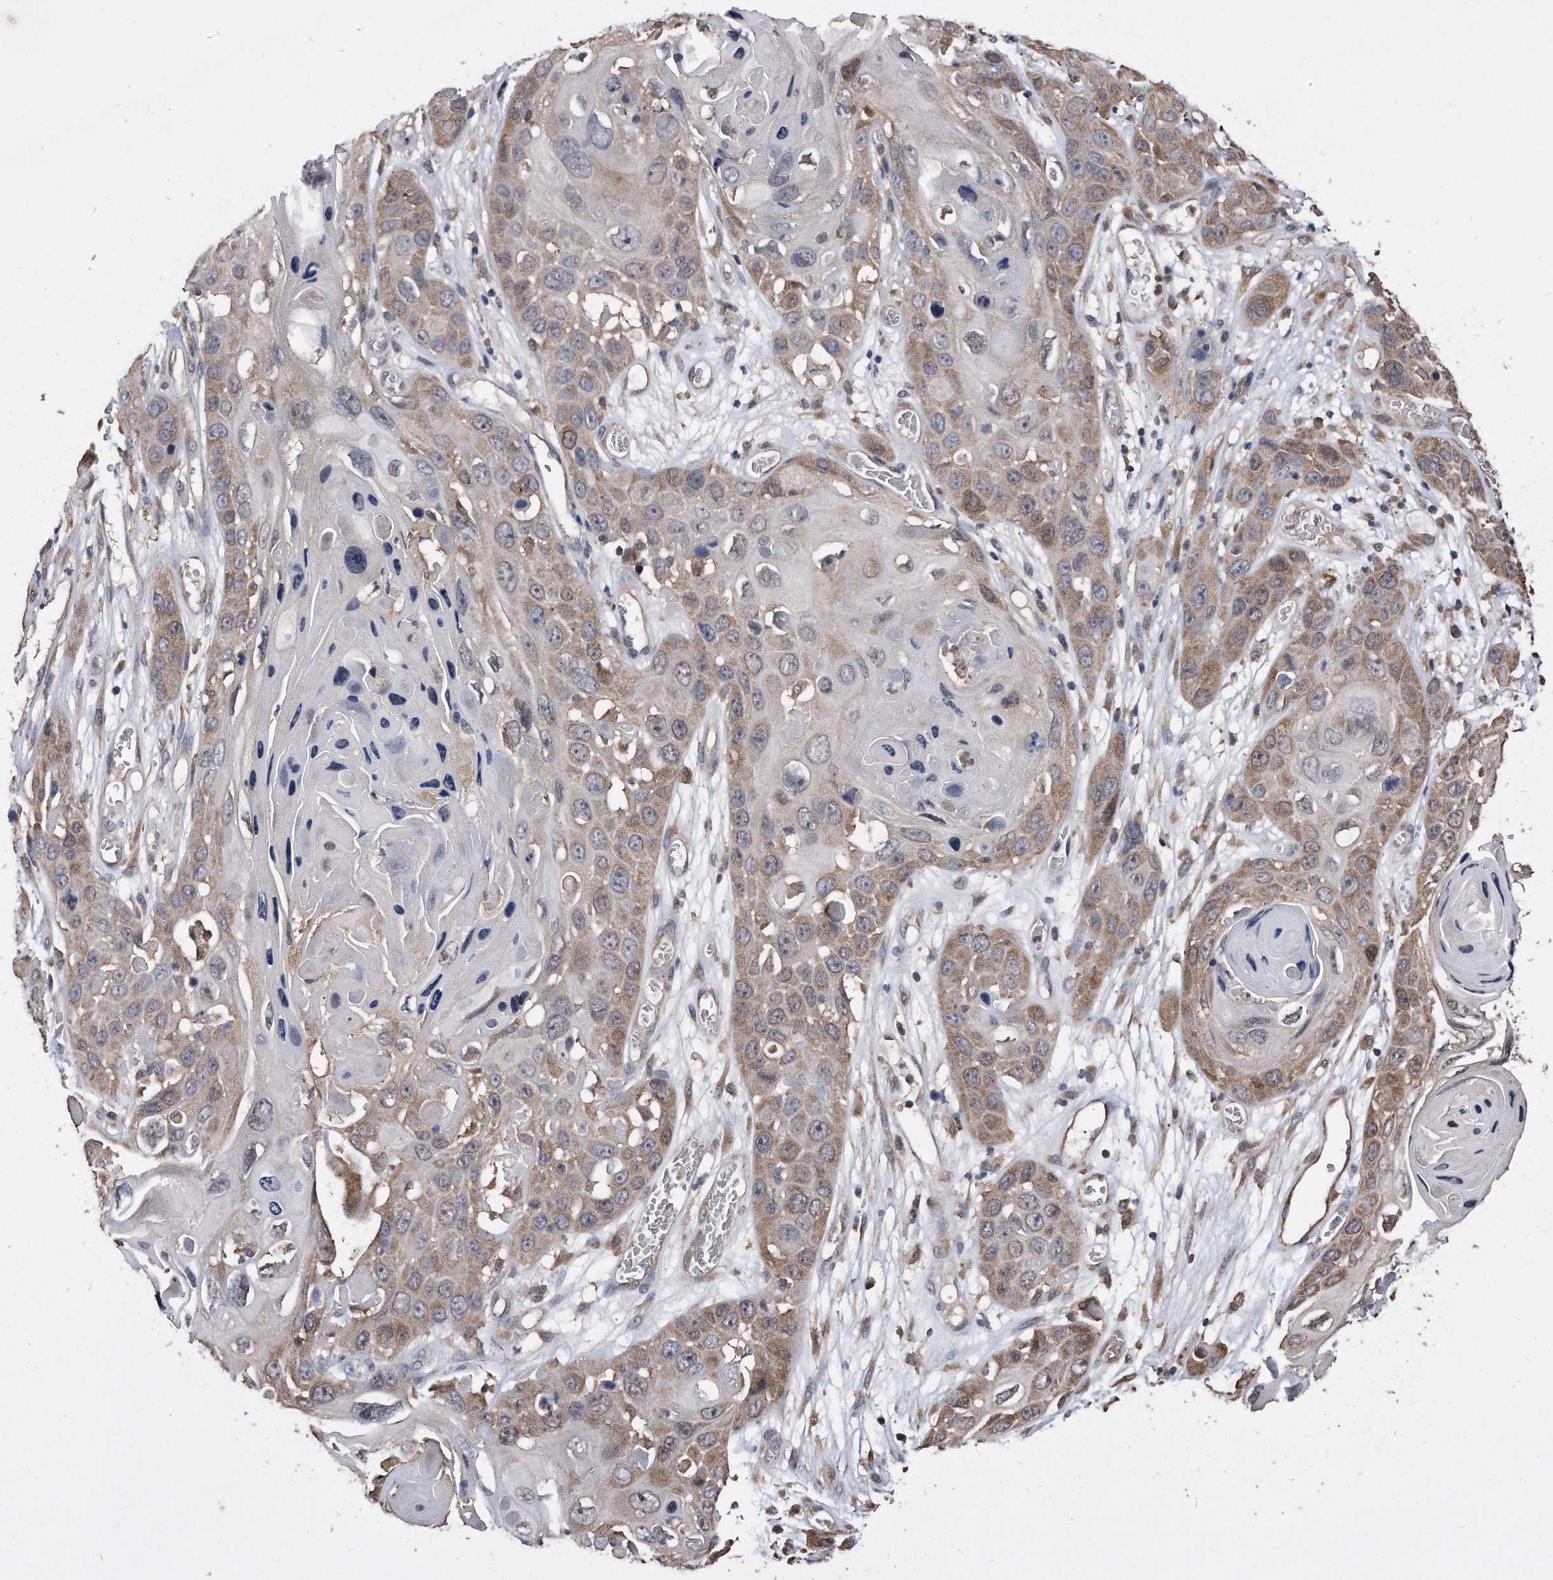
{"staining": {"intensity": "weak", "quantity": "25%-75%", "location": "cytoplasmic/membranous"}, "tissue": "skin cancer", "cell_type": "Tumor cells", "image_type": "cancer", "snomed": [{"axis": "morphology", "description": "Squamous cell carcinoma, NOS"}, {"axis": "topography", "description": "Skin"}], "caption": "Tumor cells show low levels of weak cytoplasmic/membranous expression in about 25%-75% of cells in skin squamous cell carcinoma.", "gene": "IL20RA", "patient": {"sex": "male", "age": 55}}